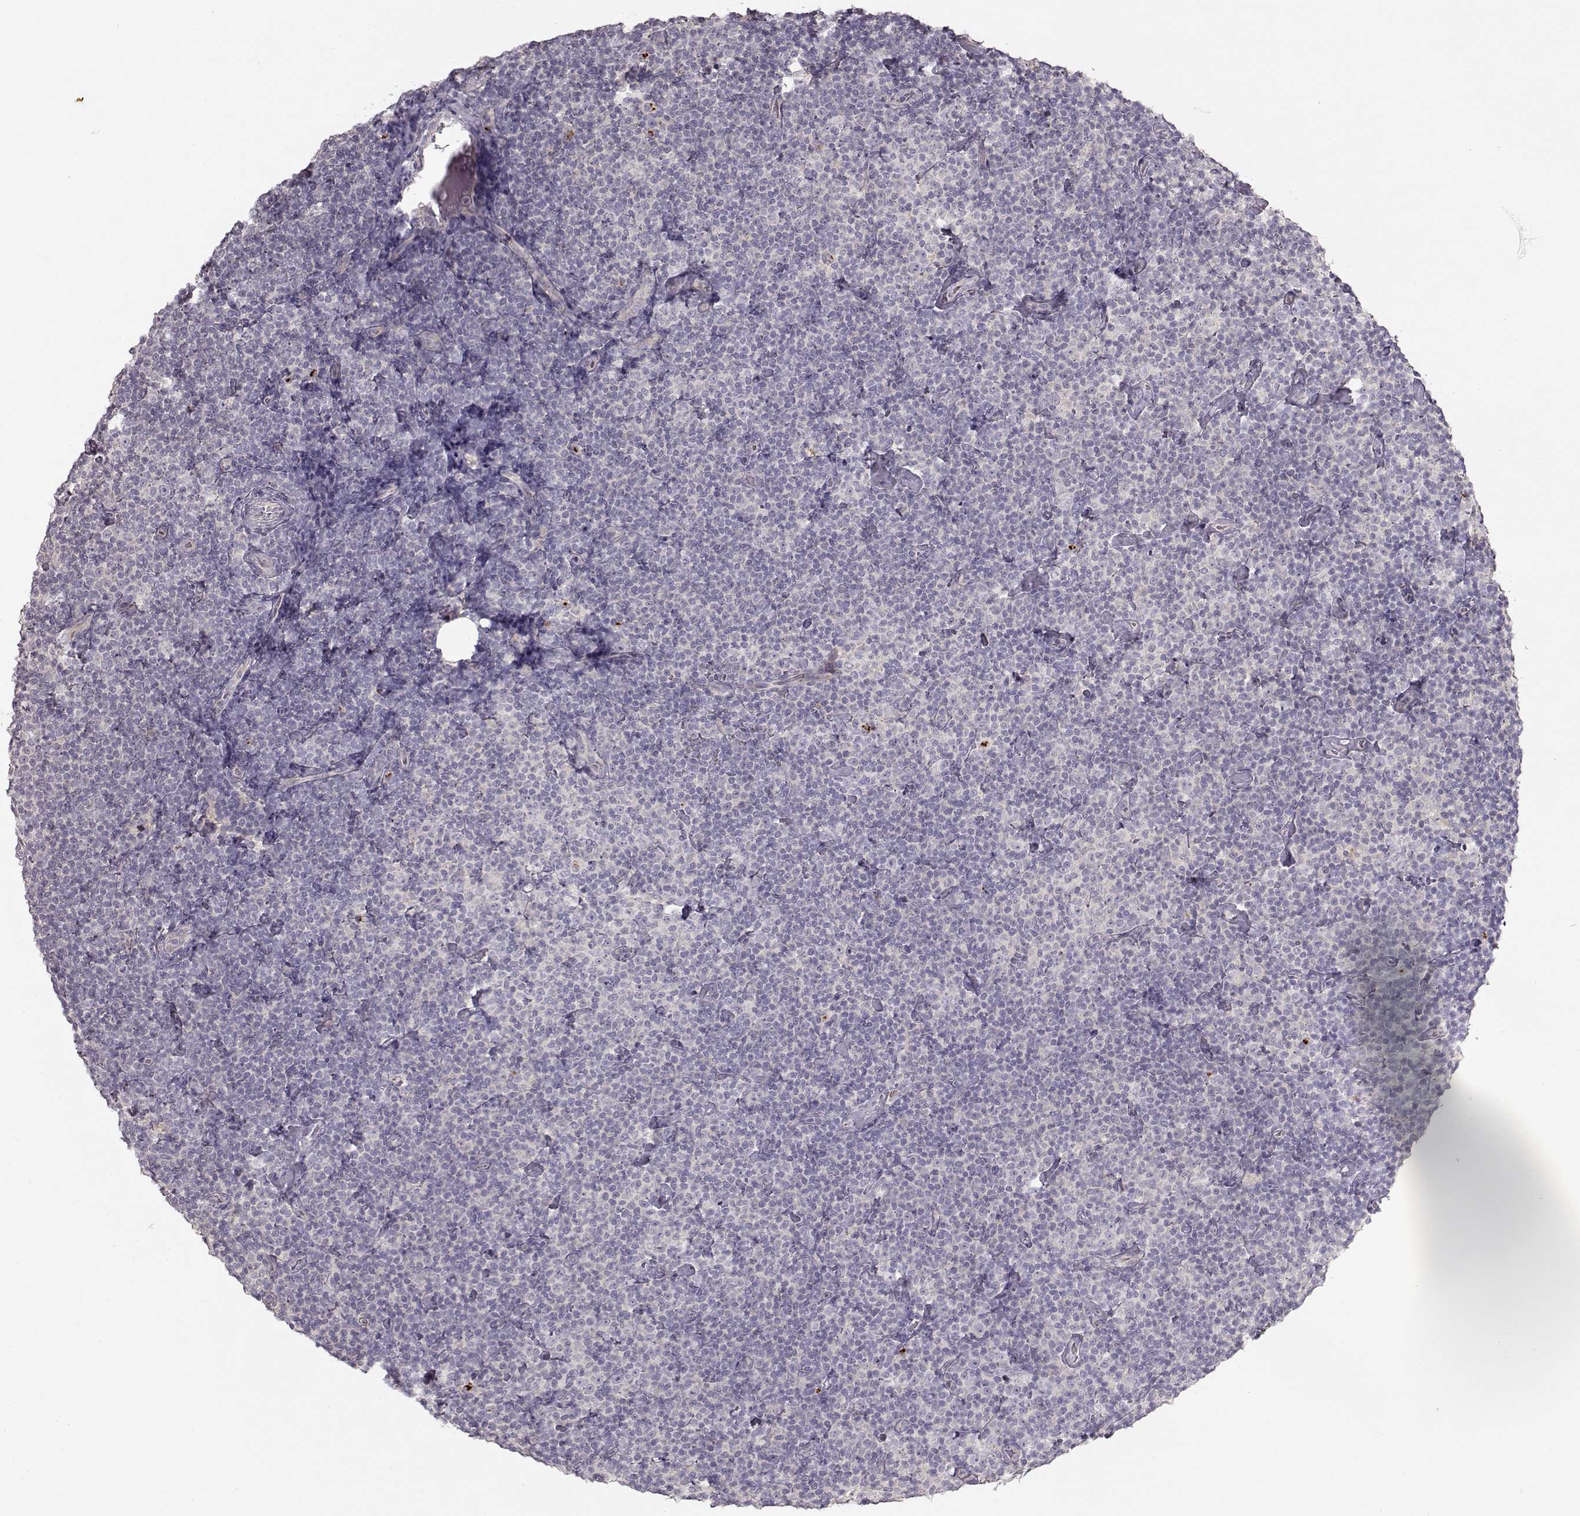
{"staining": {"intensity": "negative", "quantity": "none", "location": "none"}, "tissue": "lymphoma", "cell_type": "Tumor cells", "image_type": "cancer", "snomed": [{"axis": "morphology", "description": "Malignant lymphoma, non-Hodgkin's type, Low grade"}, {"axis": "topography", "description": "Lymph node"}], "caption": "Histopathology image shows no protein positivity in tumor cells of low-grade malignant lymphoma, non-Hodgkin's type tissue. Brightfield microscopy of IHC stained with DAB (brown) and hematoxylin (blue), captured at high magnification.", "gene": "ARHGAP8", "patient": {"sex": "male", "age": 81}}